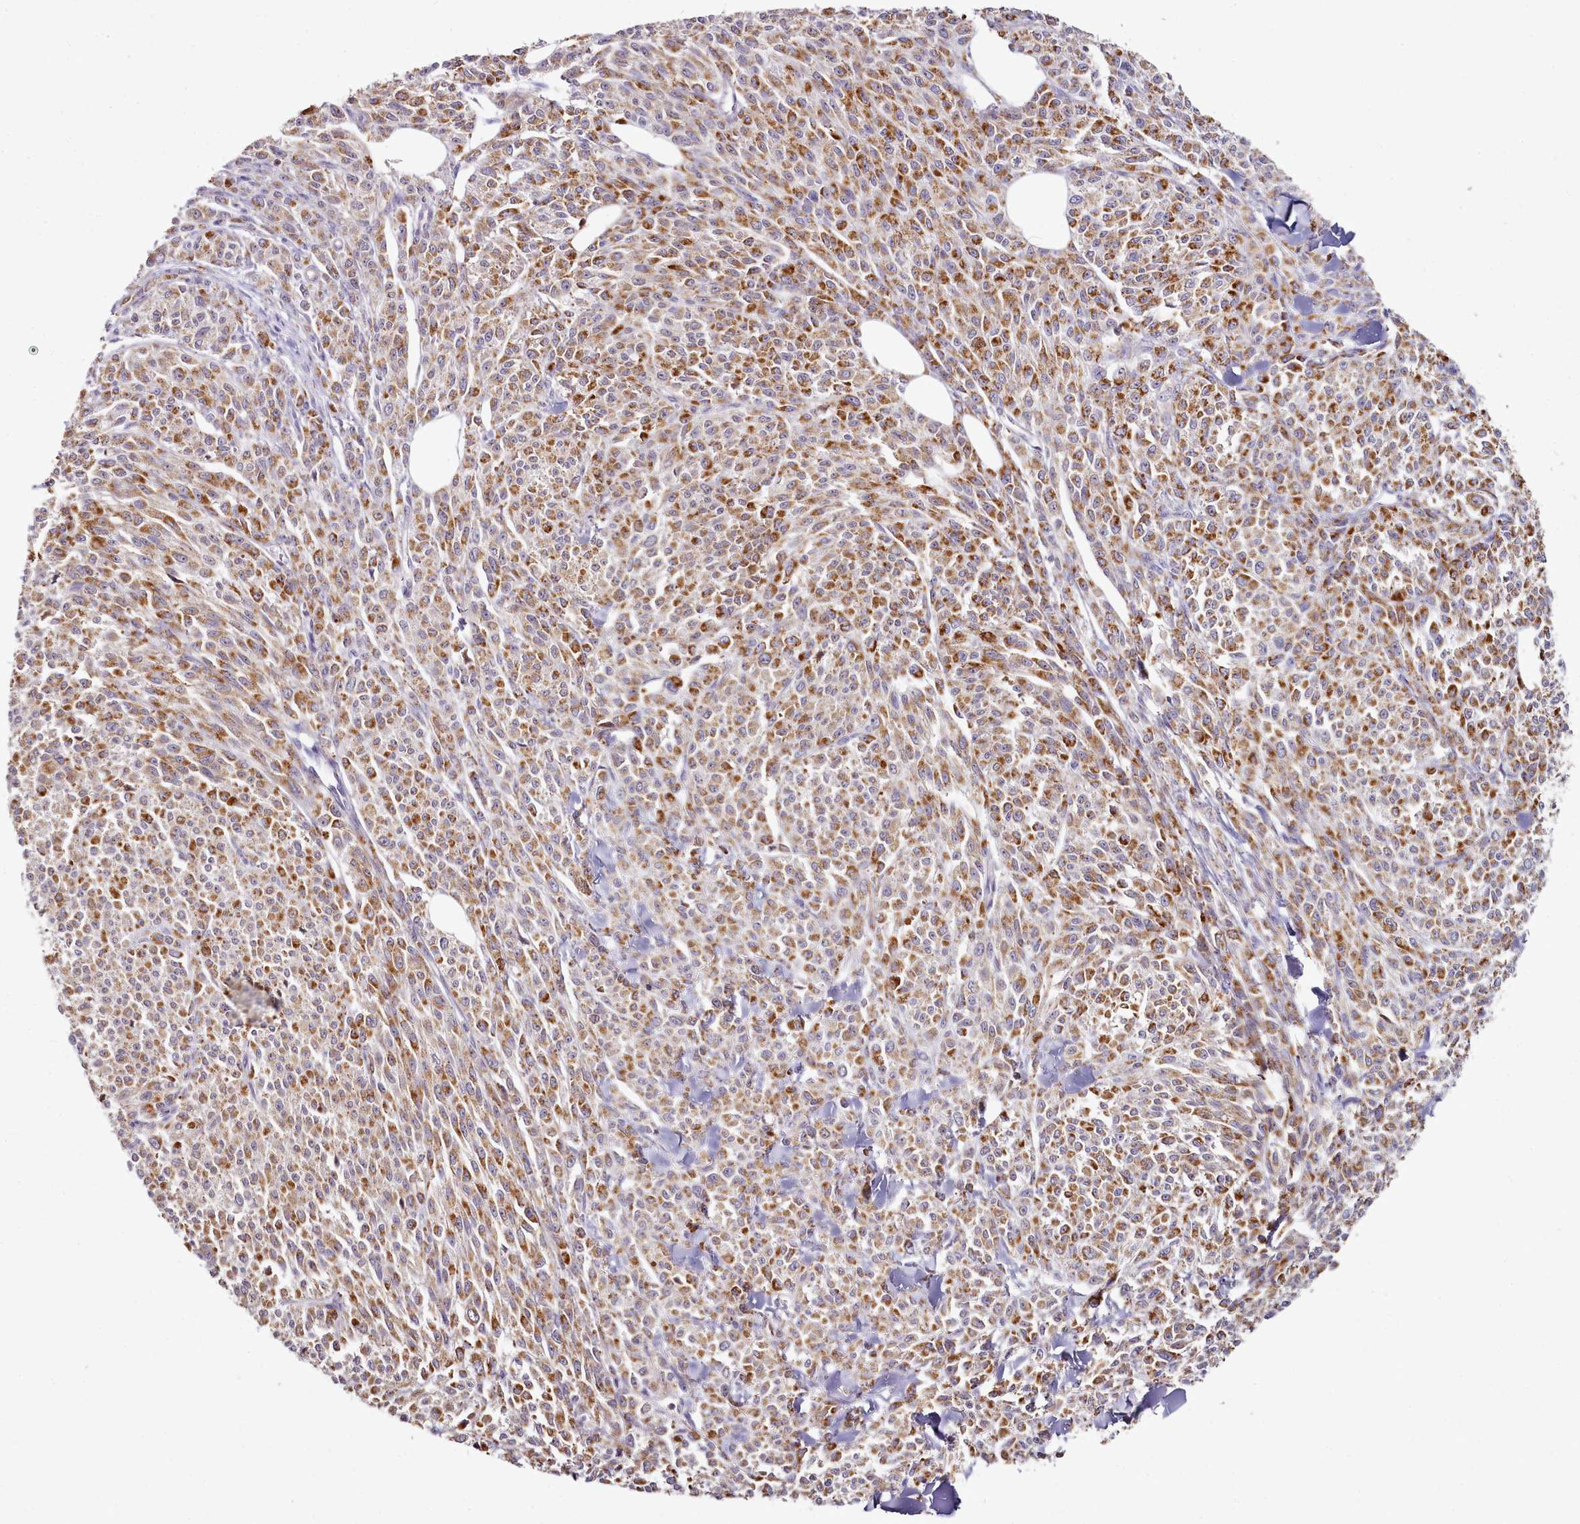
{"staining": {"intensity": "strong", "quantity": ">75%", "location": "cytoplasmic/membranous"}, "tissue": "melanoma", "cell_type": "Tumor cells", "image_type": "cancer", "snomed": [{"axis": "morphology", "description": "Malignant melanoma, NOS"}, {"axis": "topography", "description": "Skin"}], "caption": "Immunohistochemical staining of malignant melanoma shows high levels of strong cytoplasmic/membranous protein expression in about >75% of tumor cells.", "gene": "ACSS1", "patient": {"sex": "female", "age": 52}}